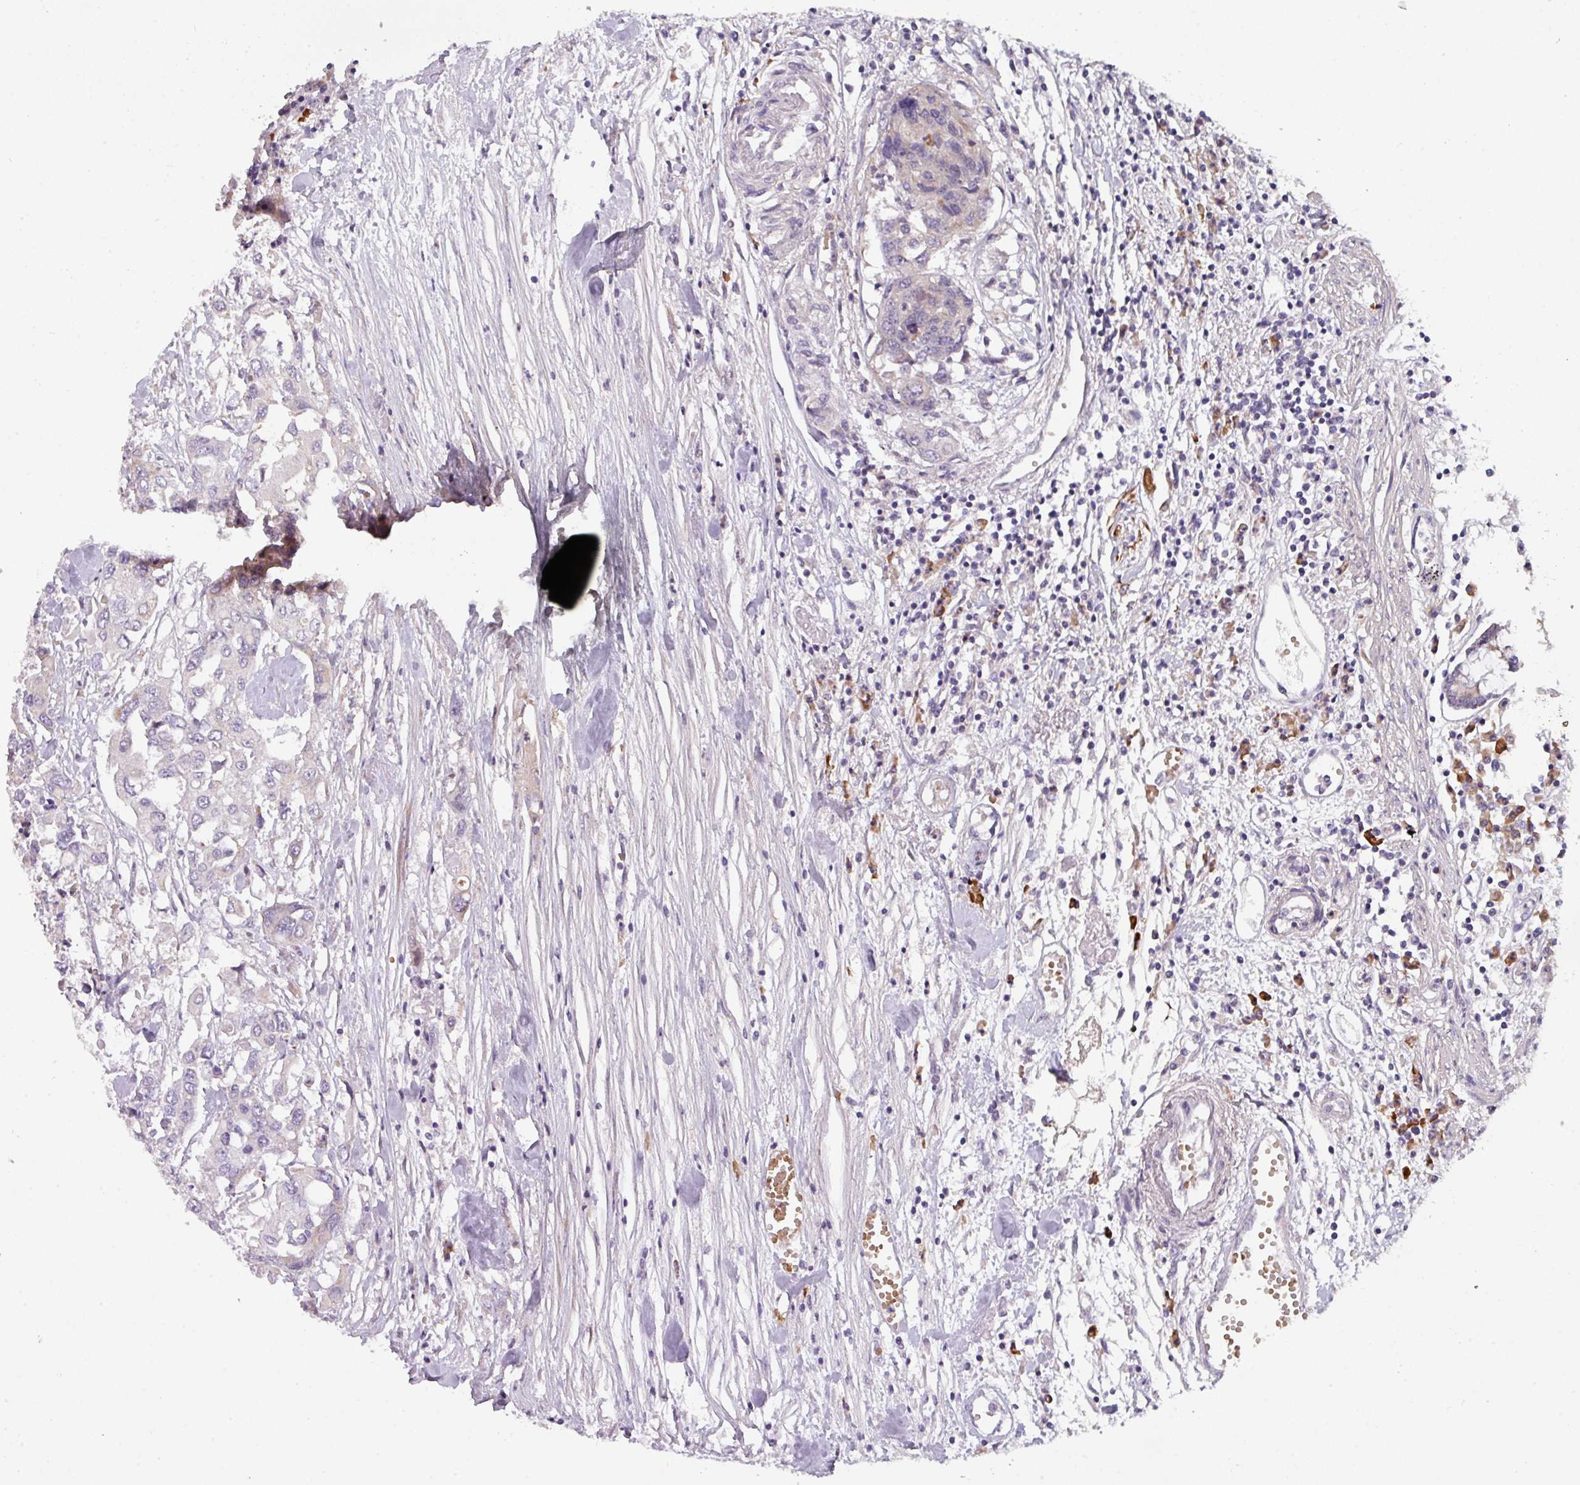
{"staining": {"intensity": "negative", "quantity": "none", "location": "none"}, "tissue": "colorectal cancer", "cell_type": "Tumor cells", "image_type": "cancer", "snomed": [{"axis": "morphology", "description": "Adenocarcinoma, NOS"}, {"axis": "topography", "description": "Colon"}], "caption": "Colorectal cancer (adenocarcinoma) stained for a protein using IHC reveals no staining tumor cells.", "gene": "C2orf68", "patient": {"sex": "male", "age": 77}}